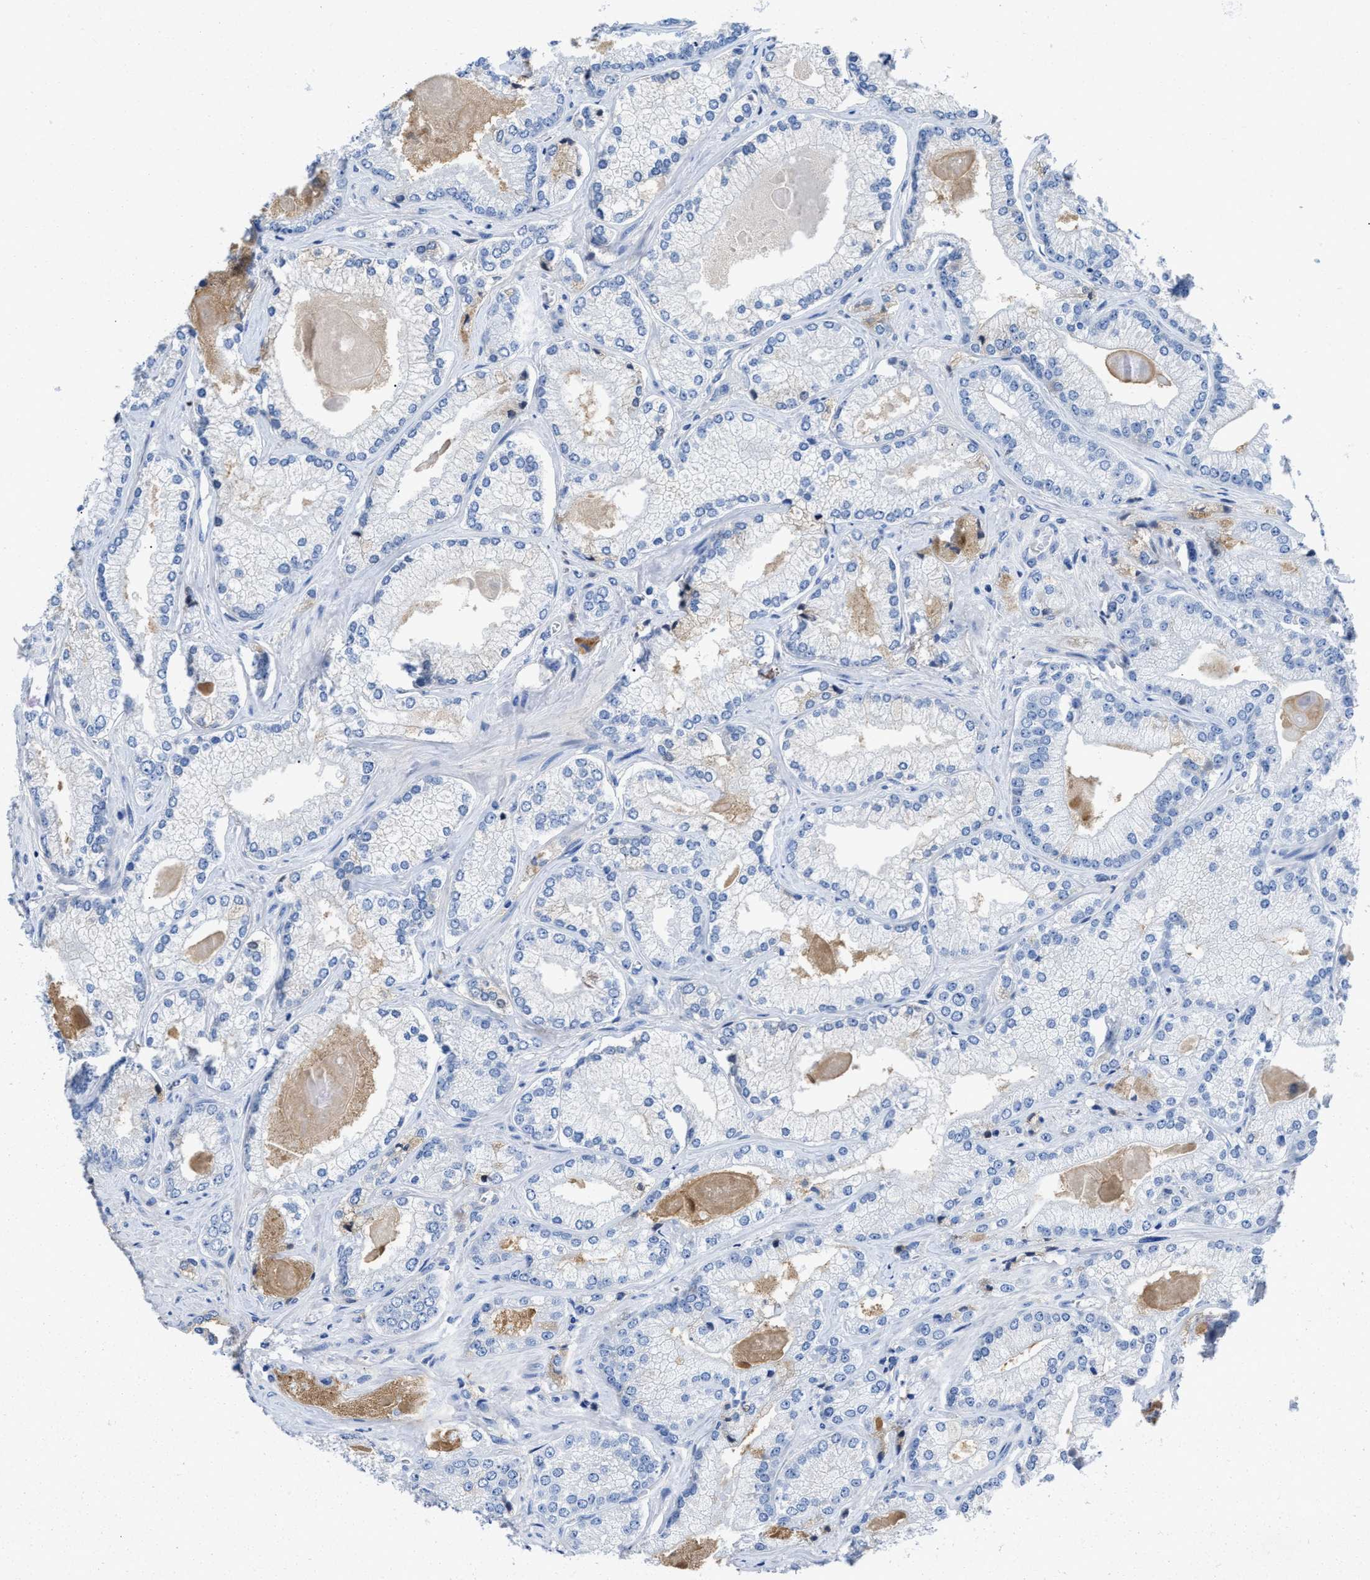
{"staining": {"intensity": "weak", "quantity": "<25%", "location": "cytoplasmic/membranous"}, "tissue": "prostate cancer", "cell_type": "Tumor cells", "image_type": "cancer", "snomed": [{"axis": "morphology", "description": "Adenocarcinoma, Low grade"}, {"axis": "topography", "description": "Prostate"}], "caption": "DAB immunohistochemical staining of human low-grade adenocarcinoma (prostate) reveals no significant positivity in tumor cells.", "gene": "GC", "patient": {"sex": "male", "age": 65}}